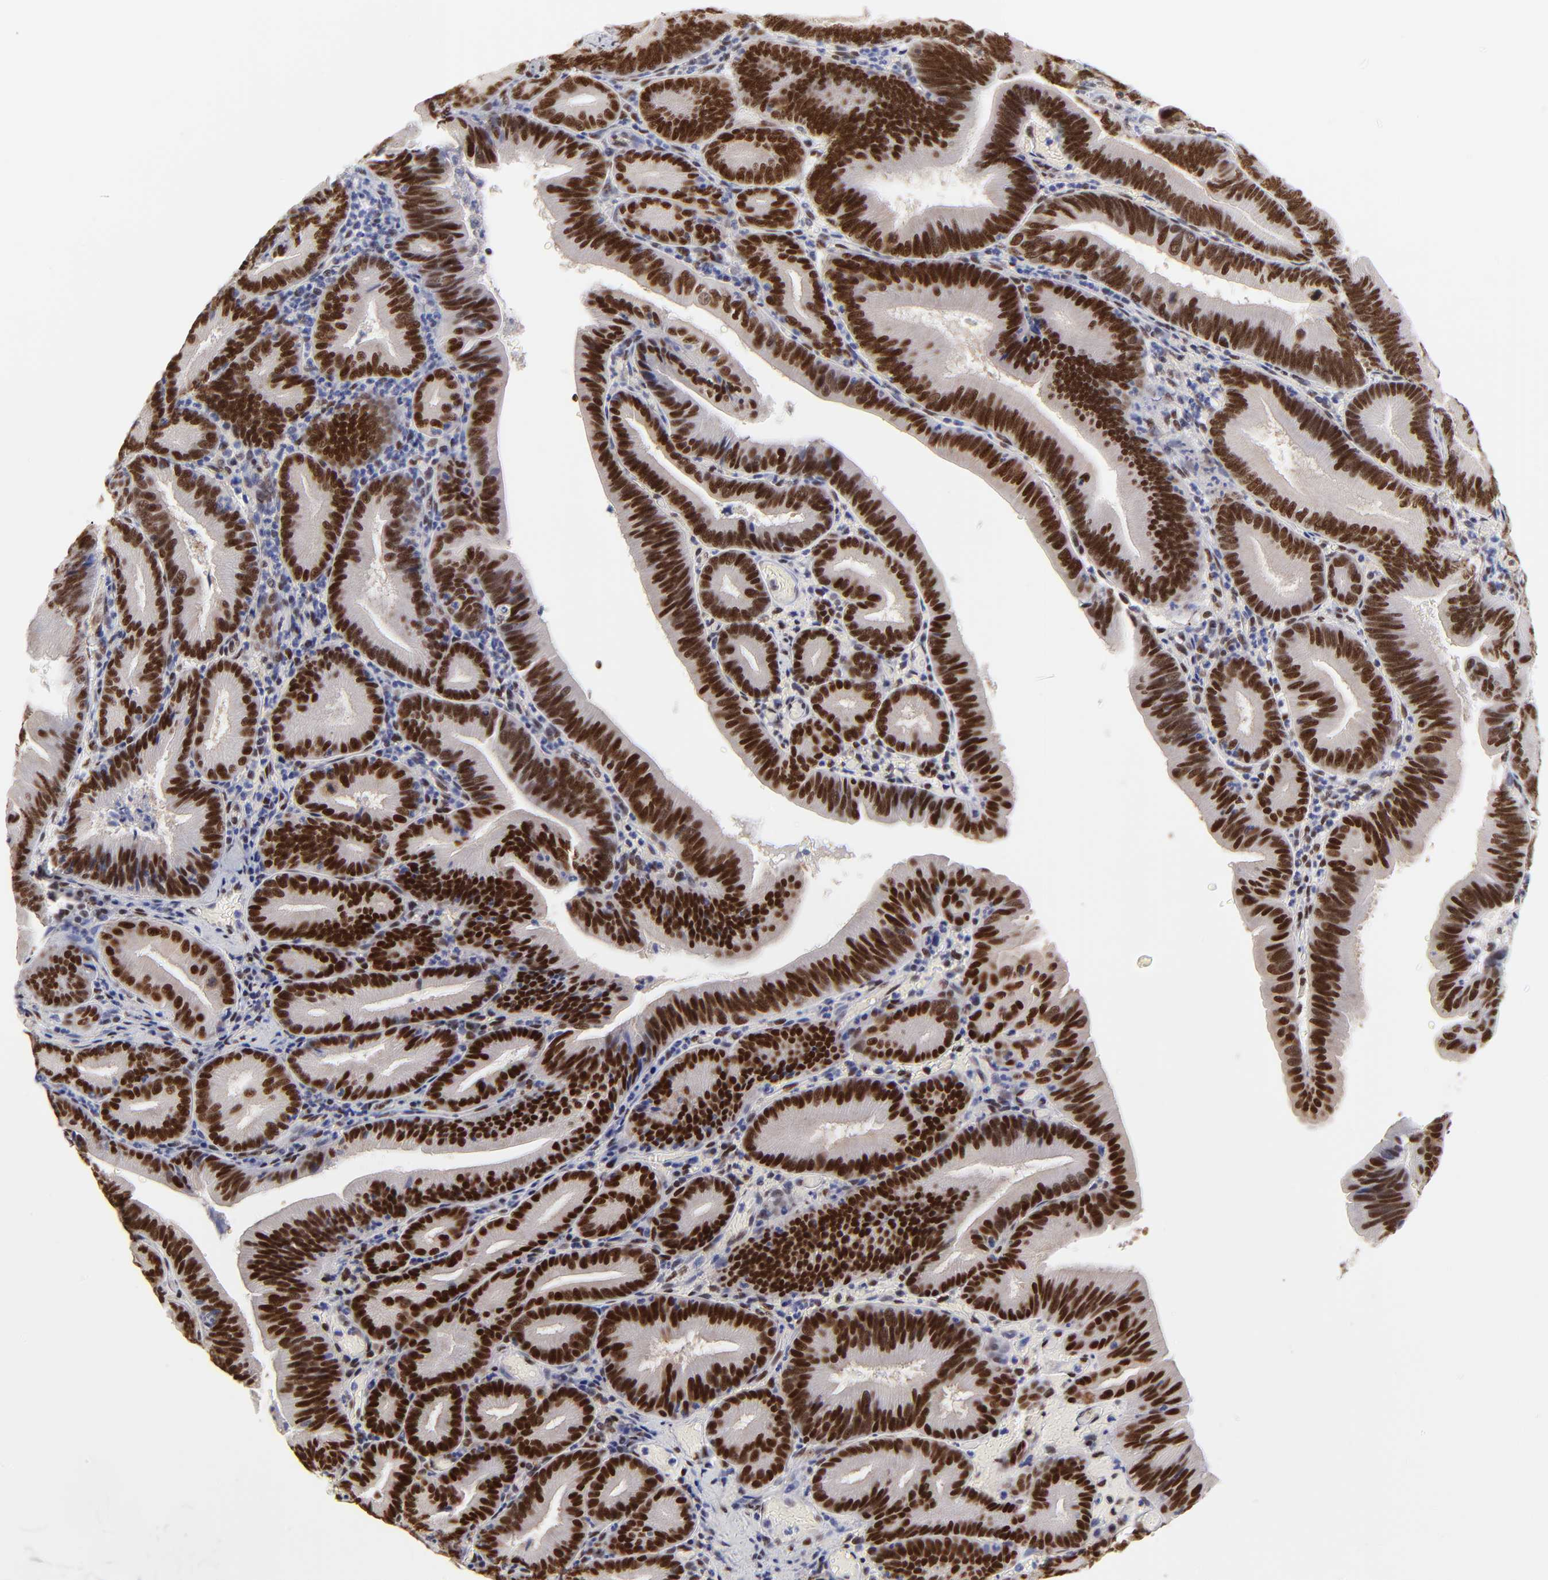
{"staining": {"intensity": "strong", "quantity": ">75%", "location": "nuclear"}, "tissue": "pancreatic cancer", "cell_type": "Tumor cells", "image_type": "cancer", "snomed": [{"axis": "morphology", "description": "Adenocarcinoma, NOS"}, {"axis": "topography", "description": "Pancreas"}], "caption": "Protein expression analysis of pancreatic cancer reveals strong nuclear staining in about >75% of tumor cells.", "gene": "ZMYM3", "patient": {"sex": "male", "age": 82}}